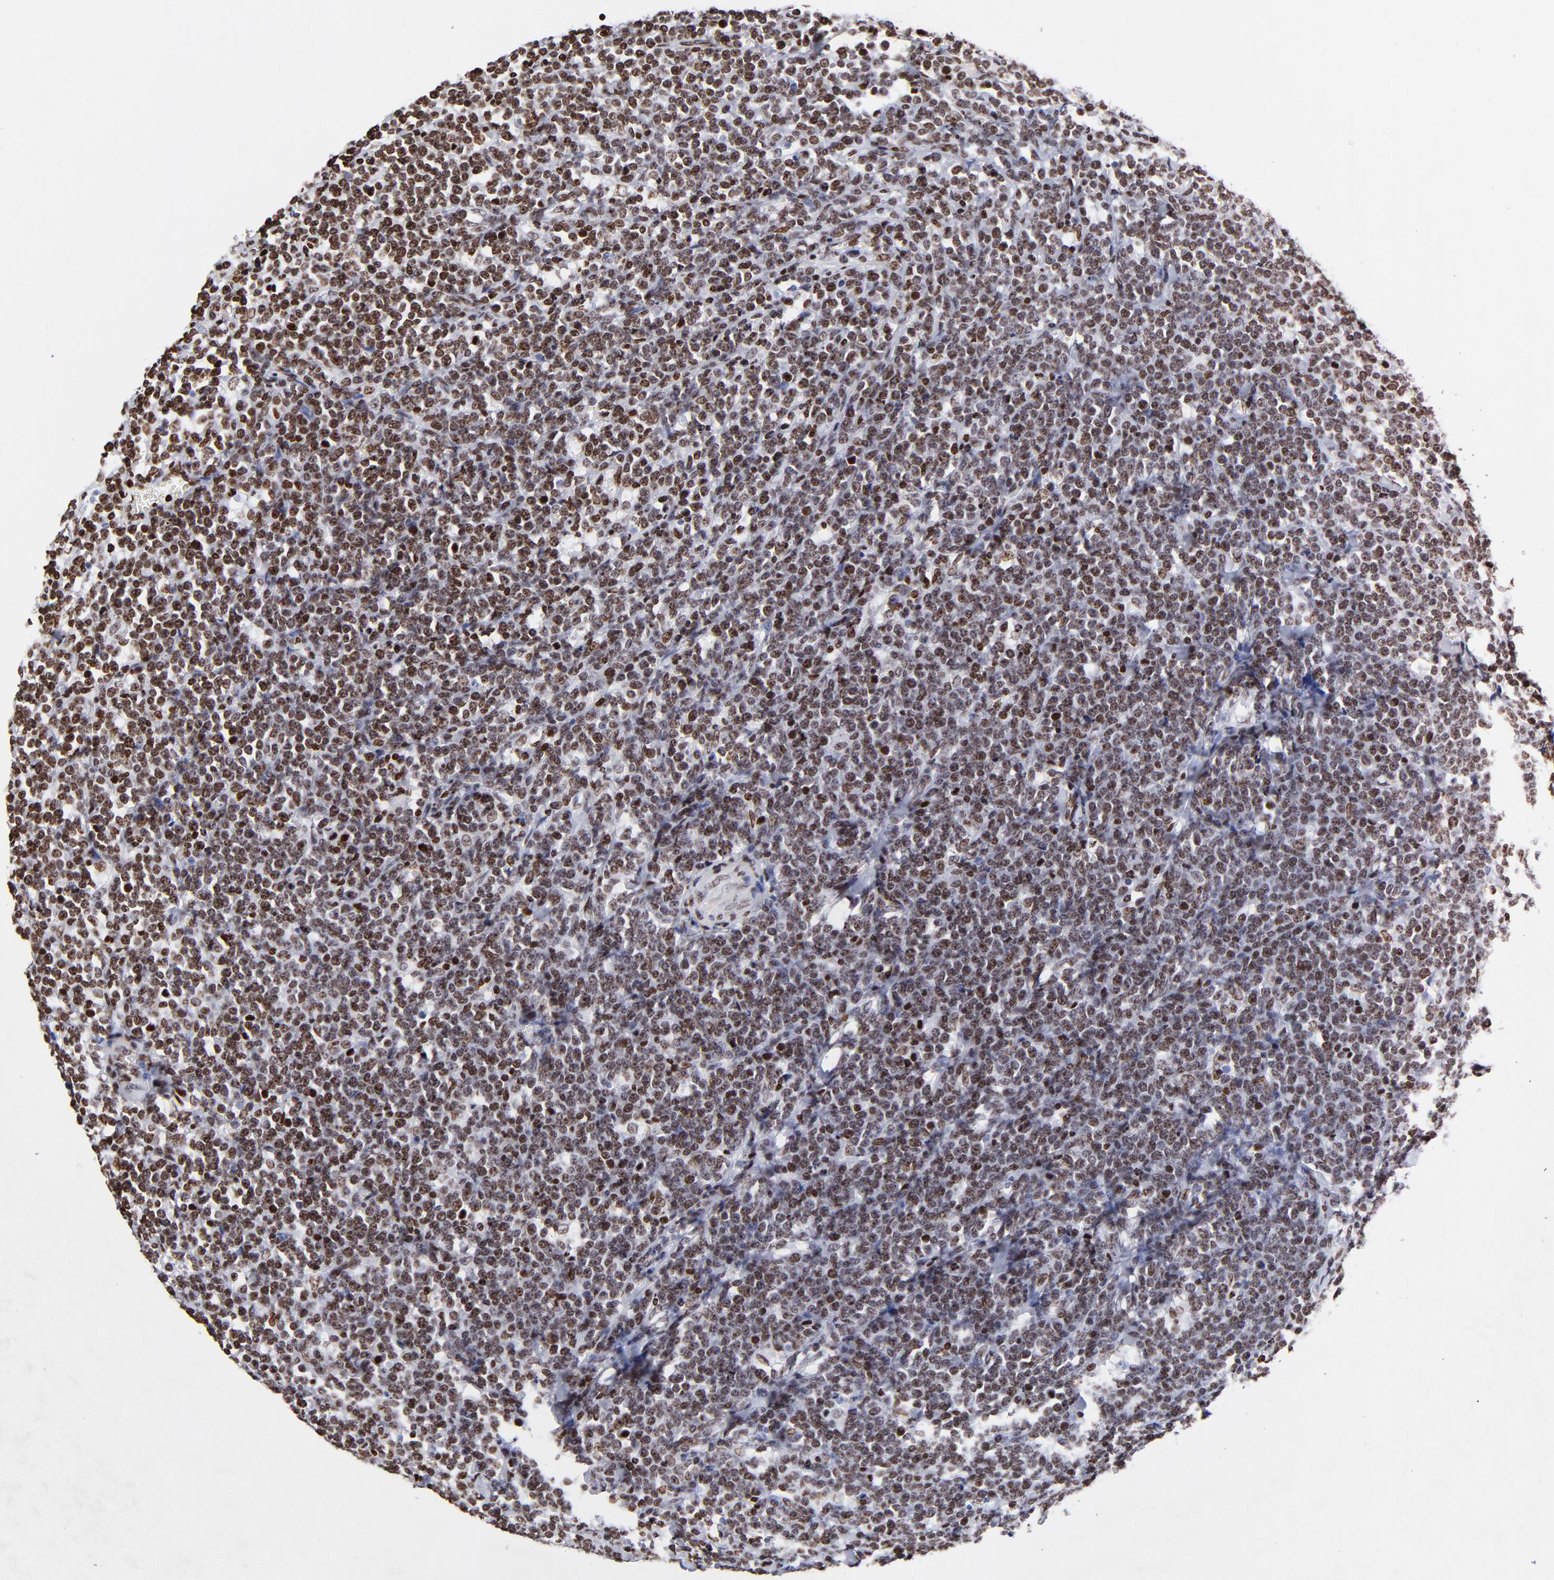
{"staining": {"intensity": "strong", "quantity": ">75%", "location": "nuclear"}, "tissue": "lymphoma", "cell_type": "Tumor cells", "image_type": "cancer", "snomed": [{"axis": "morphology", "description": "Malignant lymphoma, non-Hodgkin's type, High grade"}, {"axis": "topography", "description": "Small intestine"}, {"axis": "topography", "description": "Colon"}], "caption": "Brown immunohistochemical staining in lymphoma exhibits strong nuclear staining in about >75% of tumor cells.", "gene": "FBH1", "patient": {"sex": "male", "age": 8}}